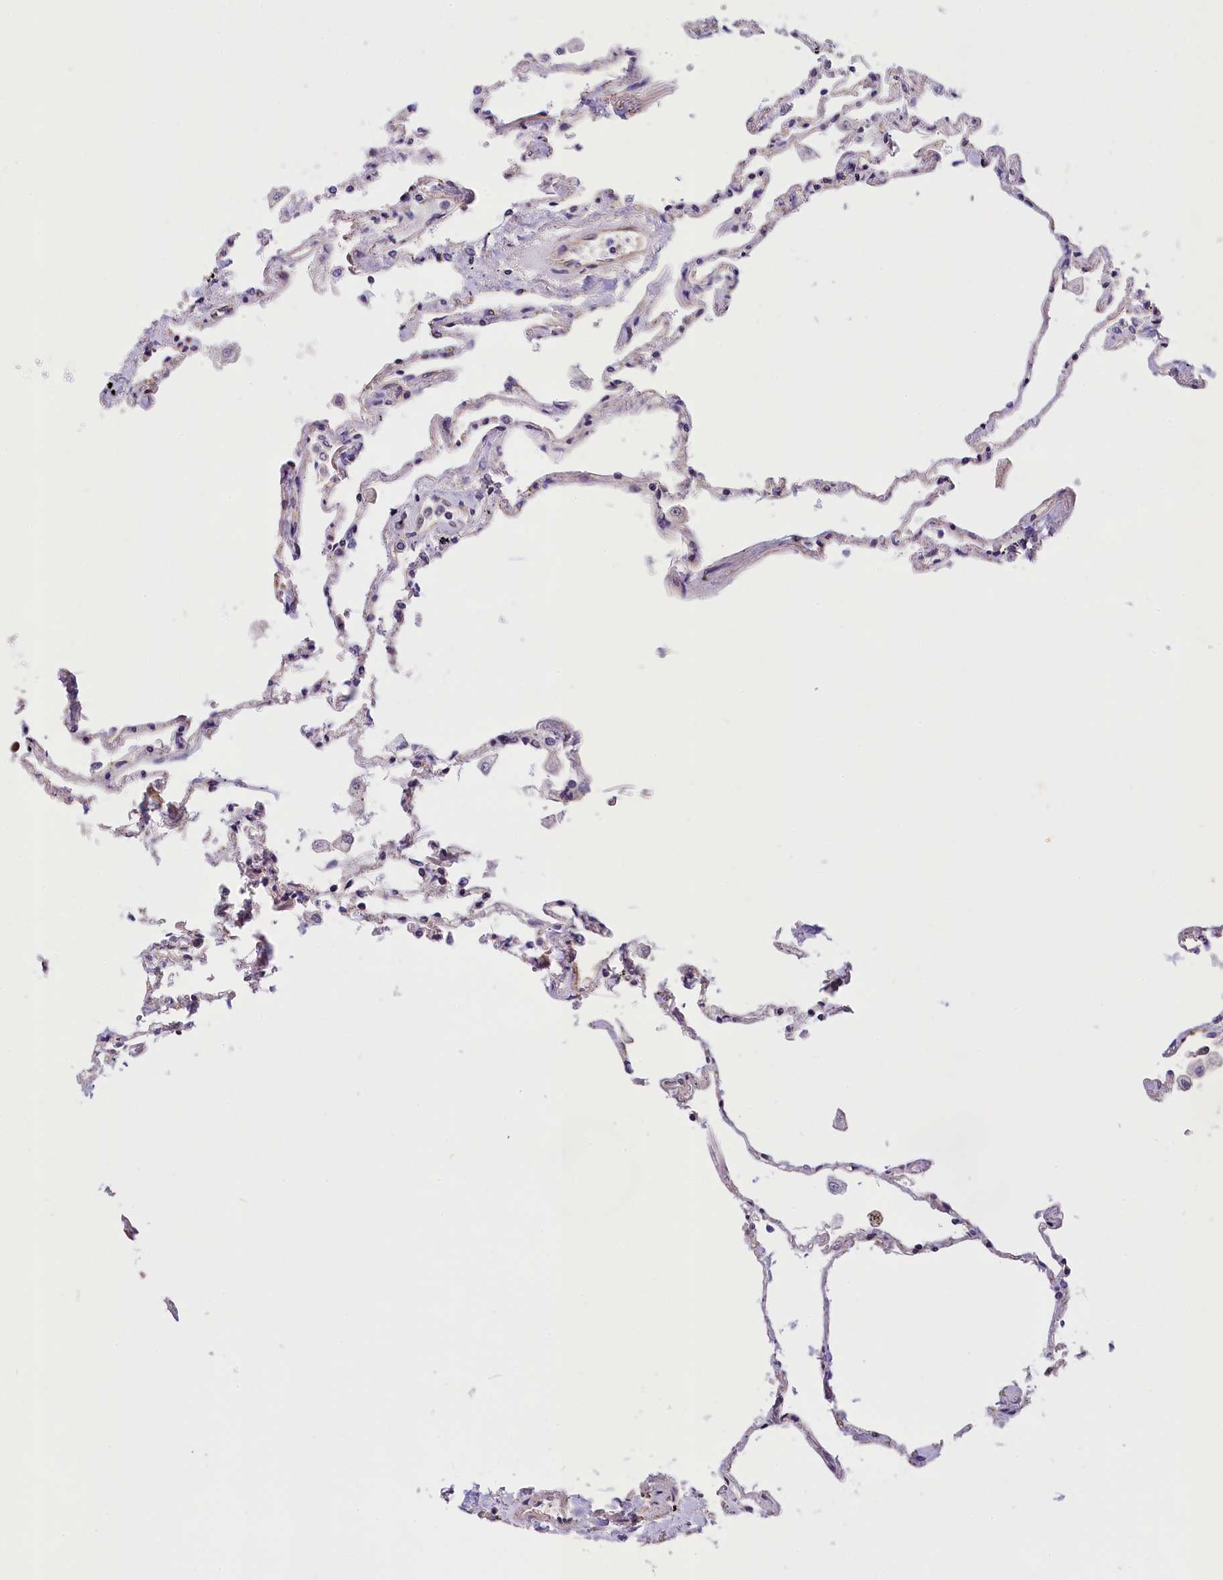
{"staining": {"intensity": "strong", "quantity": "25%-75%", "location": "nuclear"}, "tissue": "lung", "cell_type": "Alveolar cells", "image_type": "normal", "snomed": [{"axis": "morphology", "description": "Normal tissue, NOS"}, {"axis": "topography", "description": "Lung"}], "caption": "Protein expression analysis of normal human lung reveals strong nuclear staining in about 25%-75% of alveolar cells. (DAB (3,3'-diaminobenzidine) IHC, brown staining for protein, blue staining for nuclei).", "gene": "ZC3H4", "patient": {"sex": "female", "age": 67}}